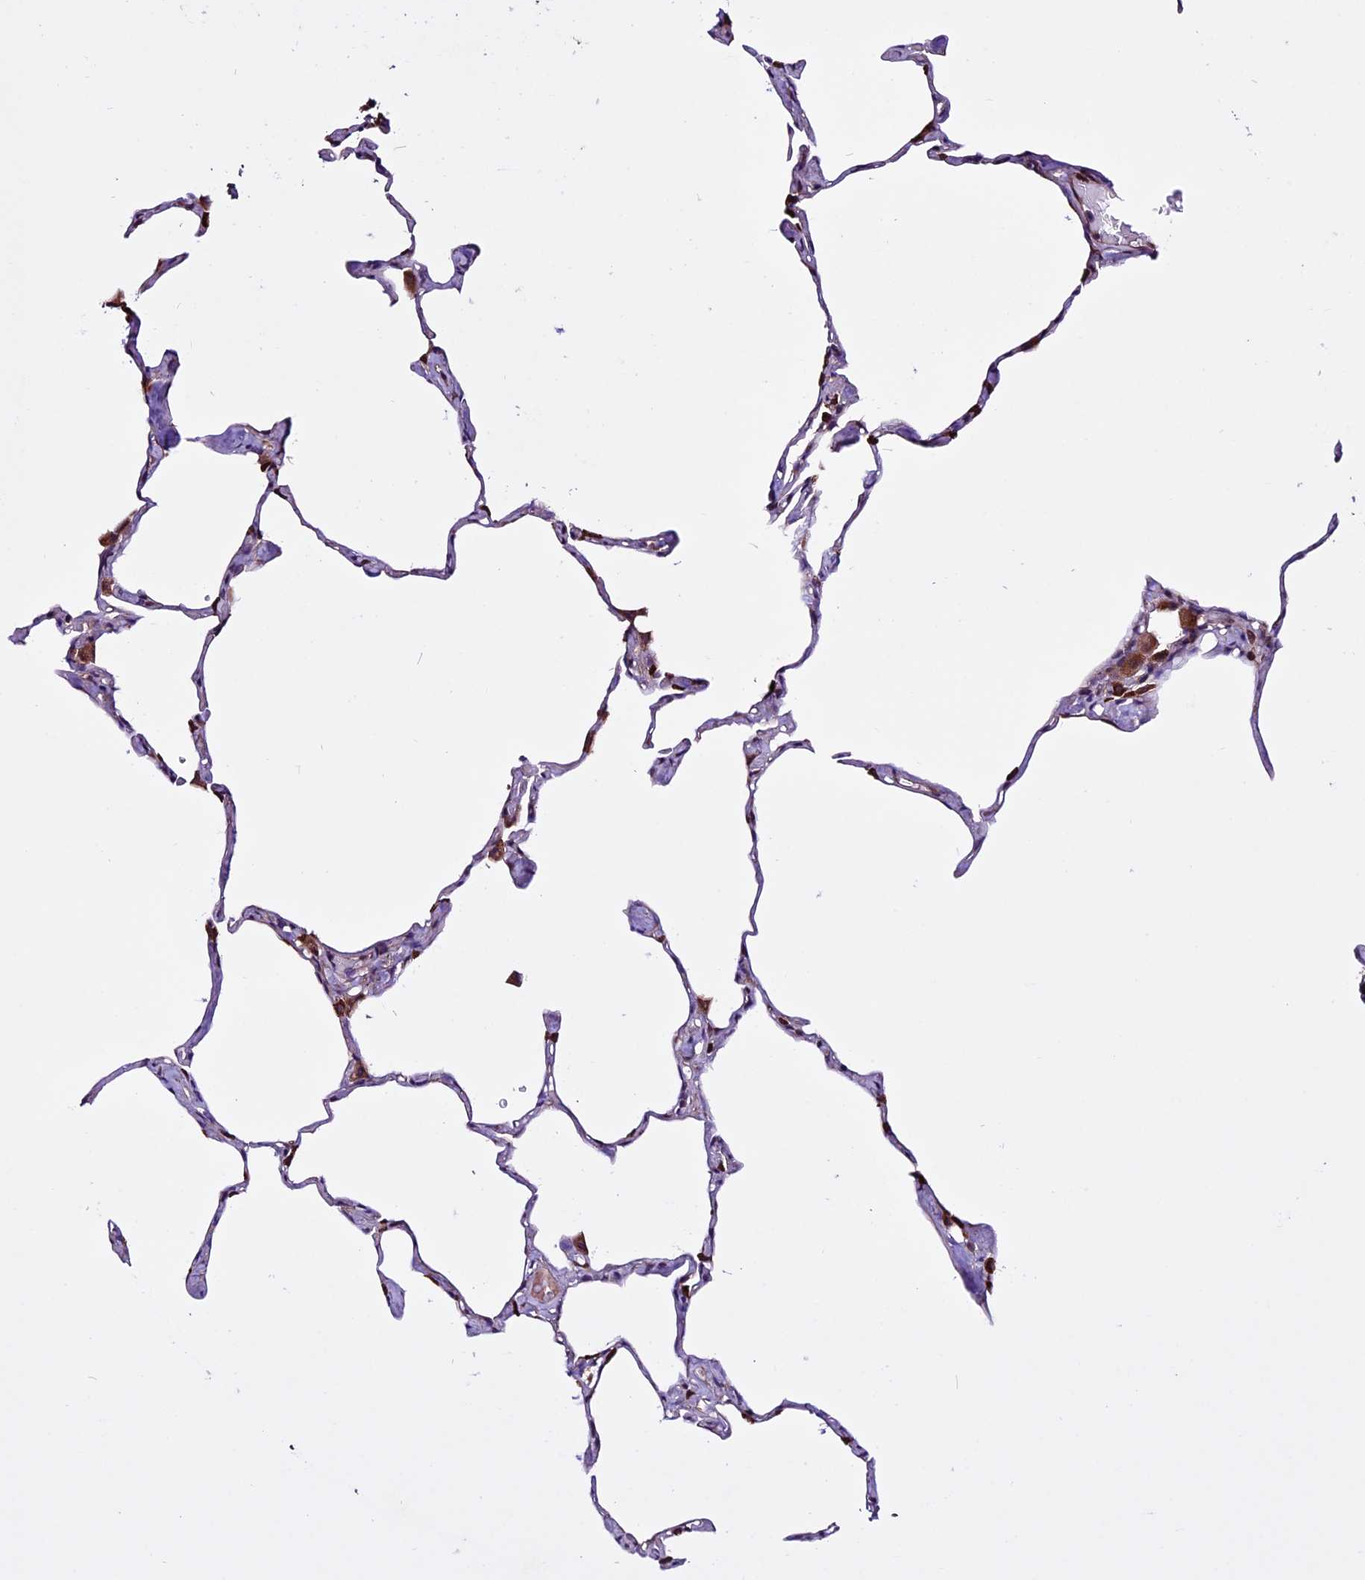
{"staining": {"intensity": "moderate", "quantity": "25%-75%", "location": "cytoplasmic/membranous"}, "tissue": "lung", "cell_type": "Alveolar cells", "image_type": "normal", "snomed": [{"axis": "morphology", "description": "Normal tissue, NOS"}, {"axis": "topography", "description": "Lung"}], "caption": "Alveolar cells demonstrate medium levels of moderate cytoplasmic/membranous expression in about 25%-75% of cells in normal lung.", "gene": "RINL", "patient": {"sex": "male", "age": 65}}